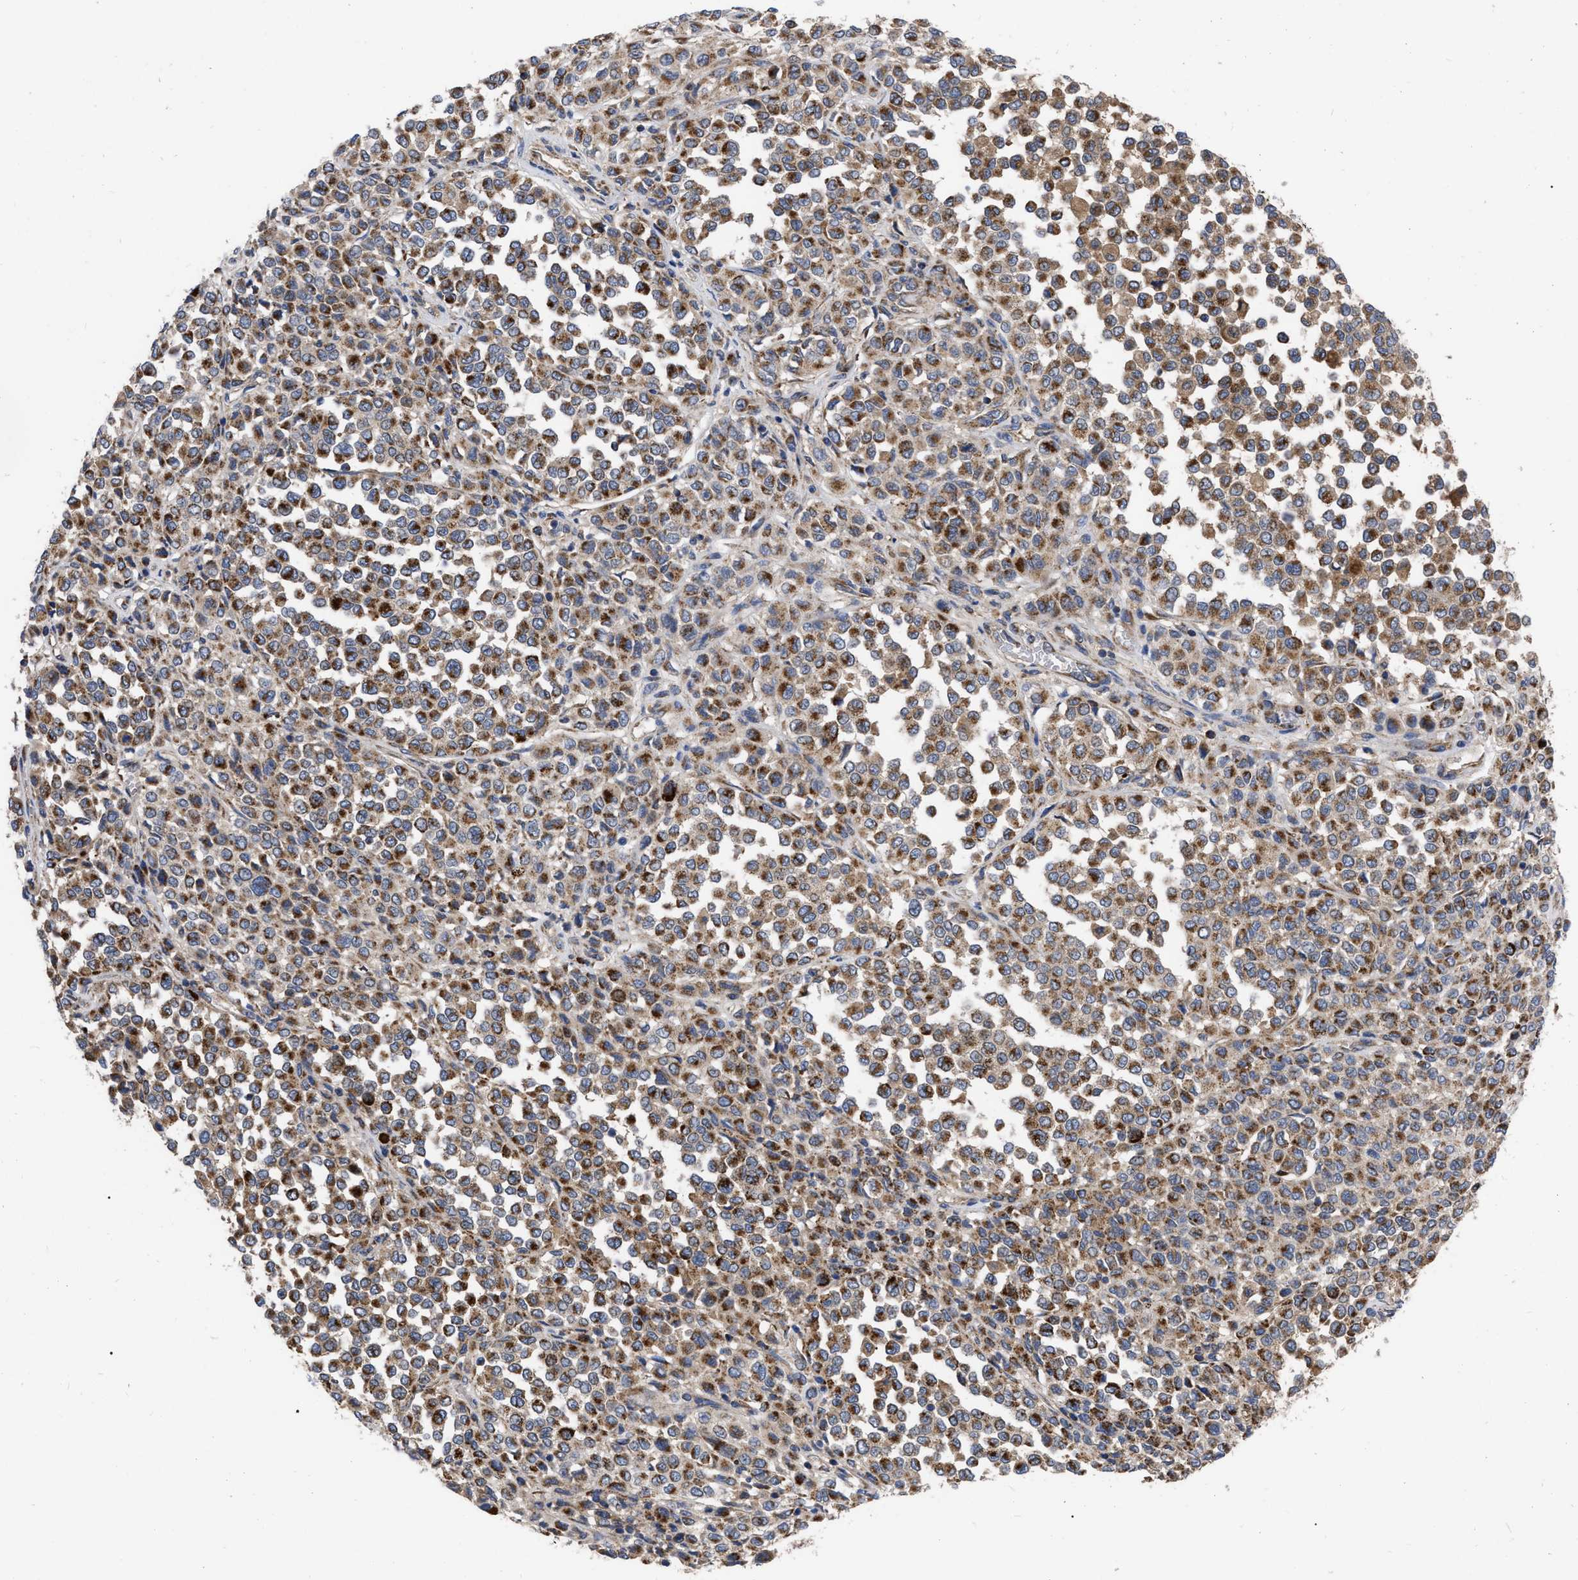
{"staining": {"intensity": "strong", "quantity": ">75%", "location": "cytoplasmic/membranous"}, "tissue": "melanoma", "cell_type": "Tumor cells", "image_type": "cancer", "snomed": [{"axis": "morphology", "description": "Malignant melanoma, Metastatic site"}, {"axis": "topography", "description": "Pancreas"}], "caption": "Malignant melanoma (metastatic site) stained with a protein marker exhibits strong staining in tumor cells.", "gene": "CDKN2C", "patient": {"sex": "female", "age": 30}}